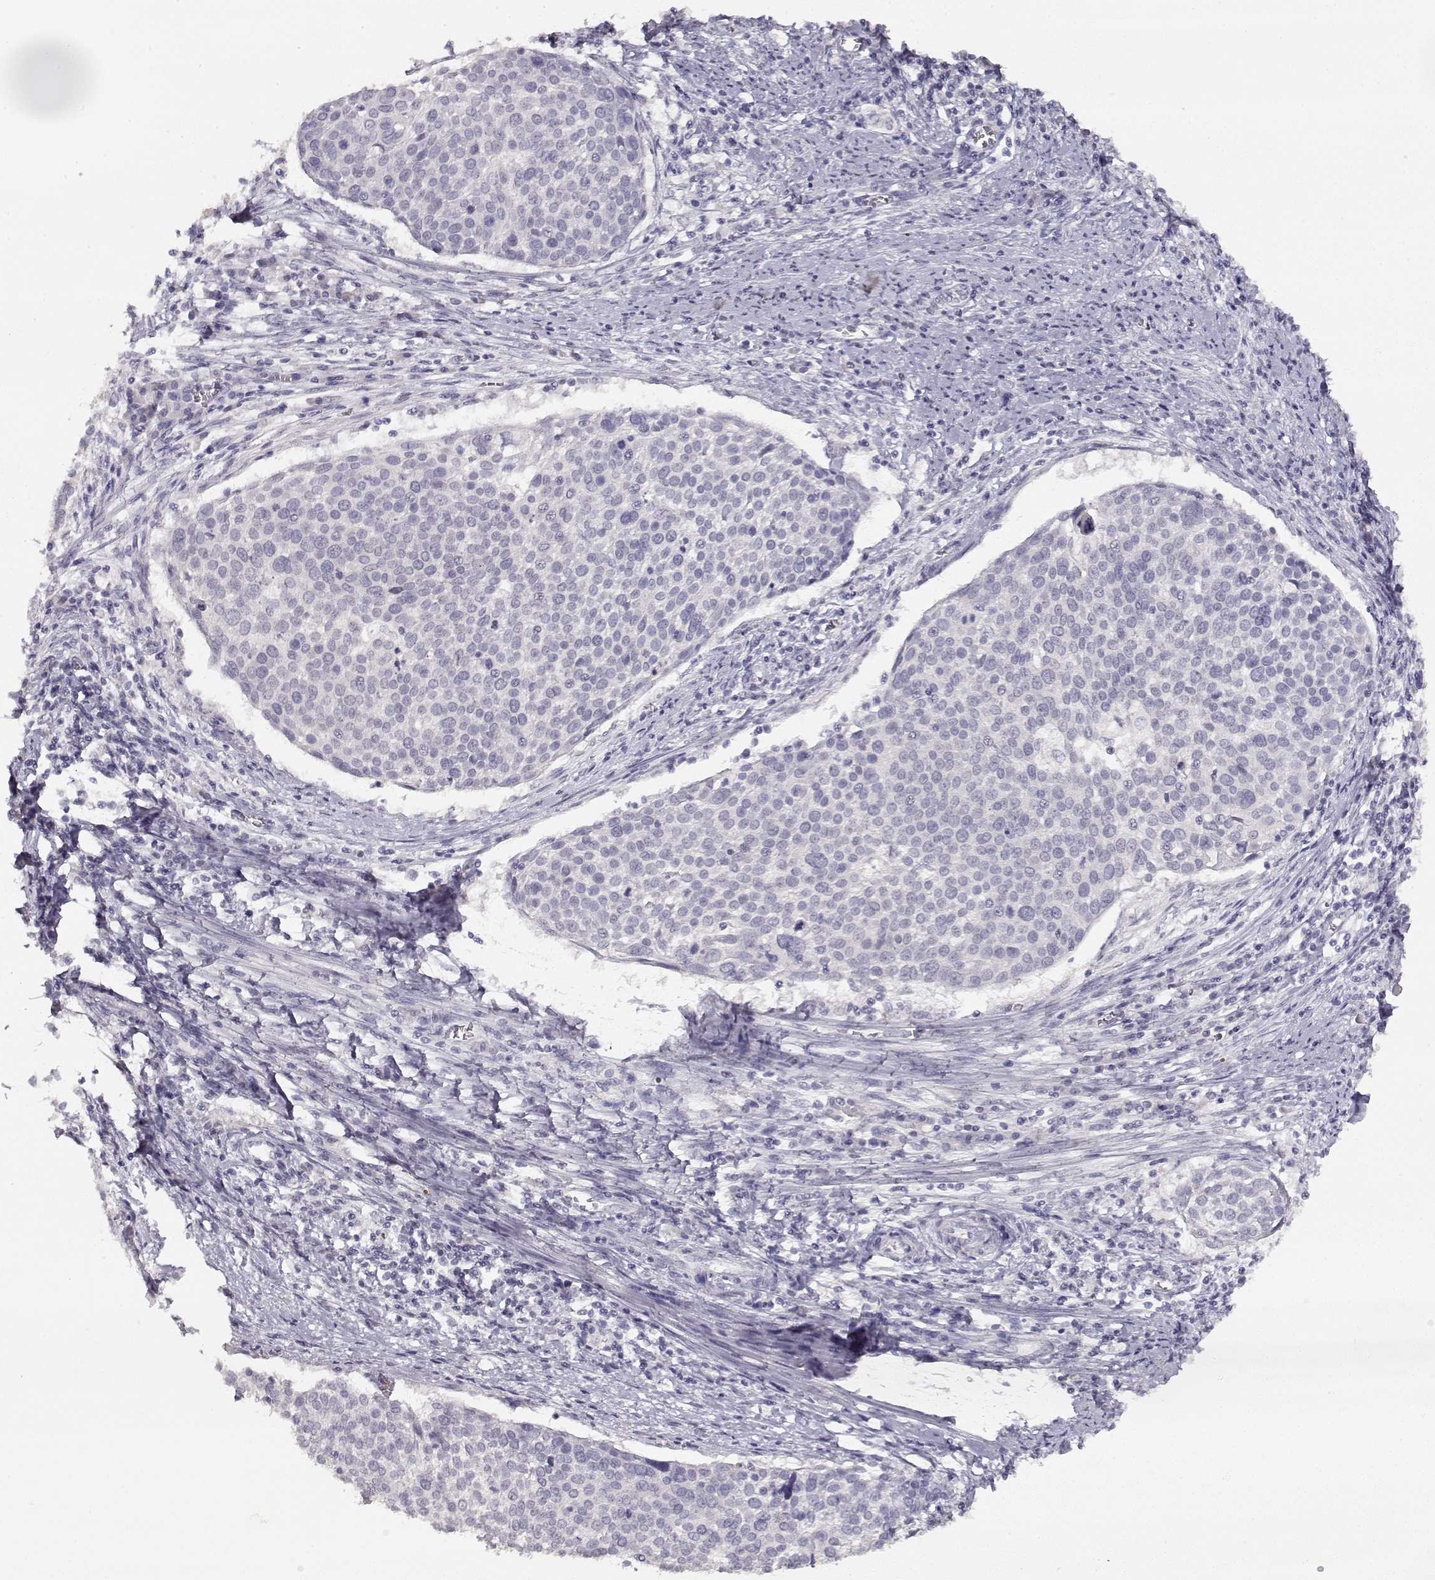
{"staining": {"intensity": "negative", "quantity": "none", "location": "none"}, "tissue": "cervical cancer", "cell_type": "Tumor cells", "image_type": "cancer", "snomed": [{"axis": "morphology", "description": "Squamous cell carcinoma, NOS"}, {"axis": "topography", "description": "Cervix"}], "caption": "The immunohistochemistry micrograph has no significant staining in tumor cells of cervical cancer (squamous cell carcinoma) tissue.", "gene": "TPH2", "patient": {"sex": "female", "age": 39}}